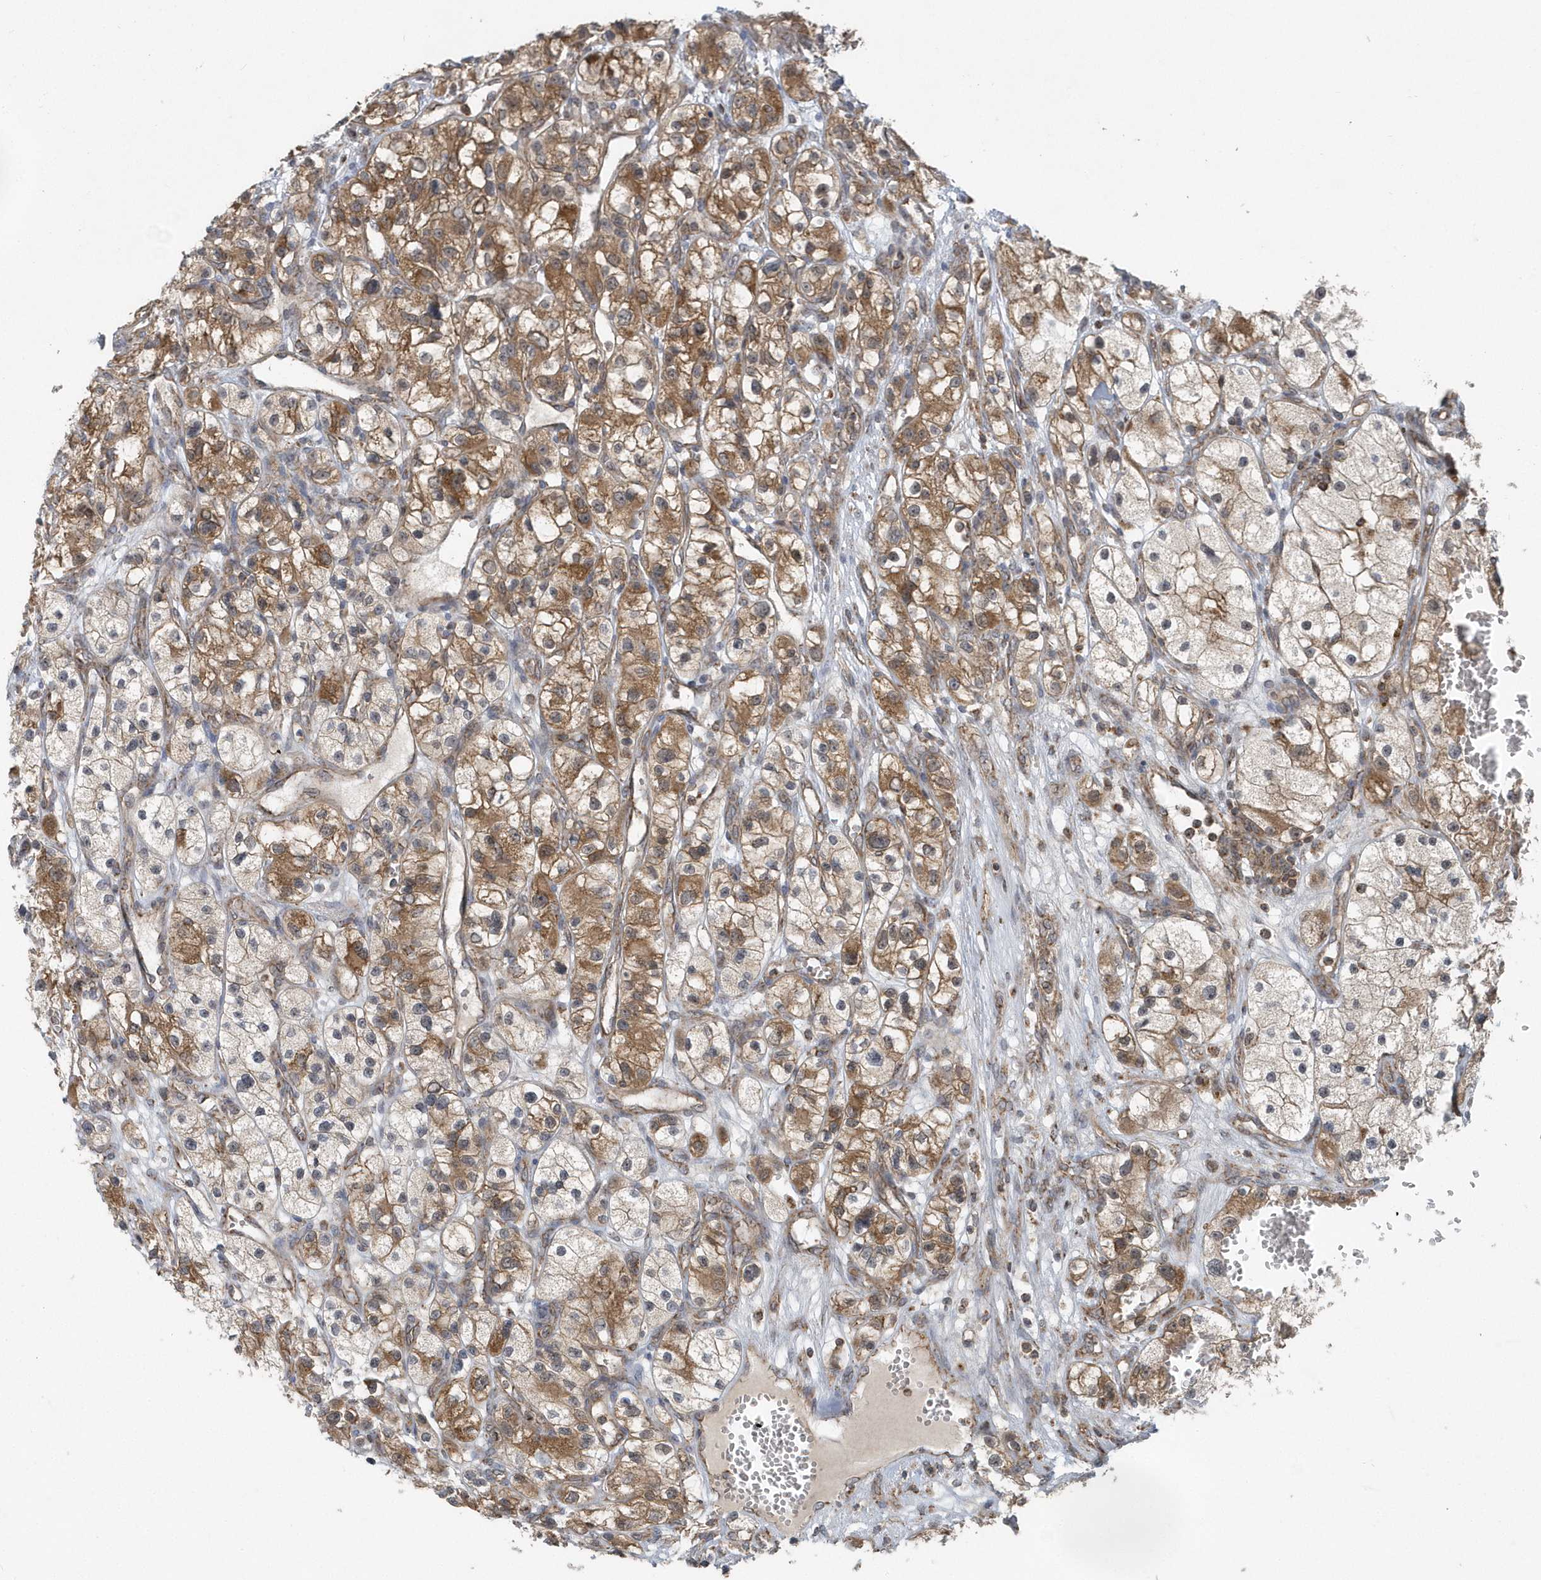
{"staining": {"intensity": "moderate", "quantity": ">75%", "location": "cytoplasmic/membranous"}, "tissue": "renal cancer", "cell_type": "Tumor cells", "image_type": "cancer", "snomed": [{"axis": "morphology", "description": "Adenocarcinoma, NOS"}, {"axis": "topography", "description": "Kidney"}], "caption": "Protein staining shows moderate cytoplasmic/membranous positivity in approximately >75% of tumor cells in renal cancer (adenocarcinoma).", "gene": "PPP1R7", "patient": {"sex": "female", "age": 57}}